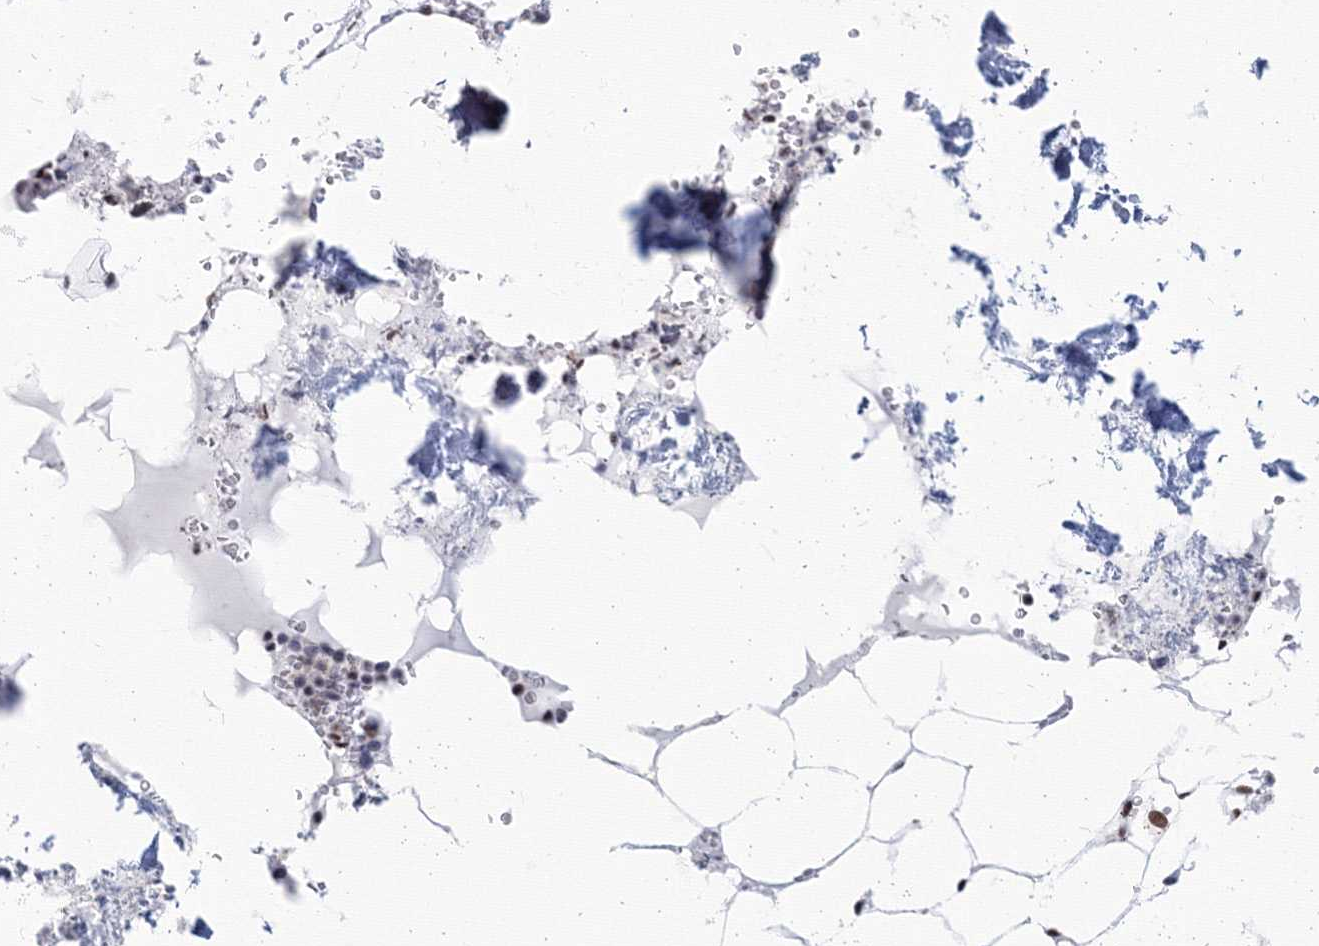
{"staining": {"intensity": "moderate", "quantity": "<25%", "location": "nuclear"}, "tissue": "bone marrow", "cell_type": "Hematopoietic cells", "image_type": "normal", "snomed": [{"axis": "morphology", "description": "Normal tissue, NOS"}, {"axis": "topography", "description": "Bone marrow"}], "caption": "Bone marrow stained with DAB immunohistochemistry (IHC) shows low levels of moderate nuclear expression in about <25% of hematopoietic cells. Nuclei are stained in blue.", "gene": "SF3B6", "patient": {"sex": "male", "age": 70}}